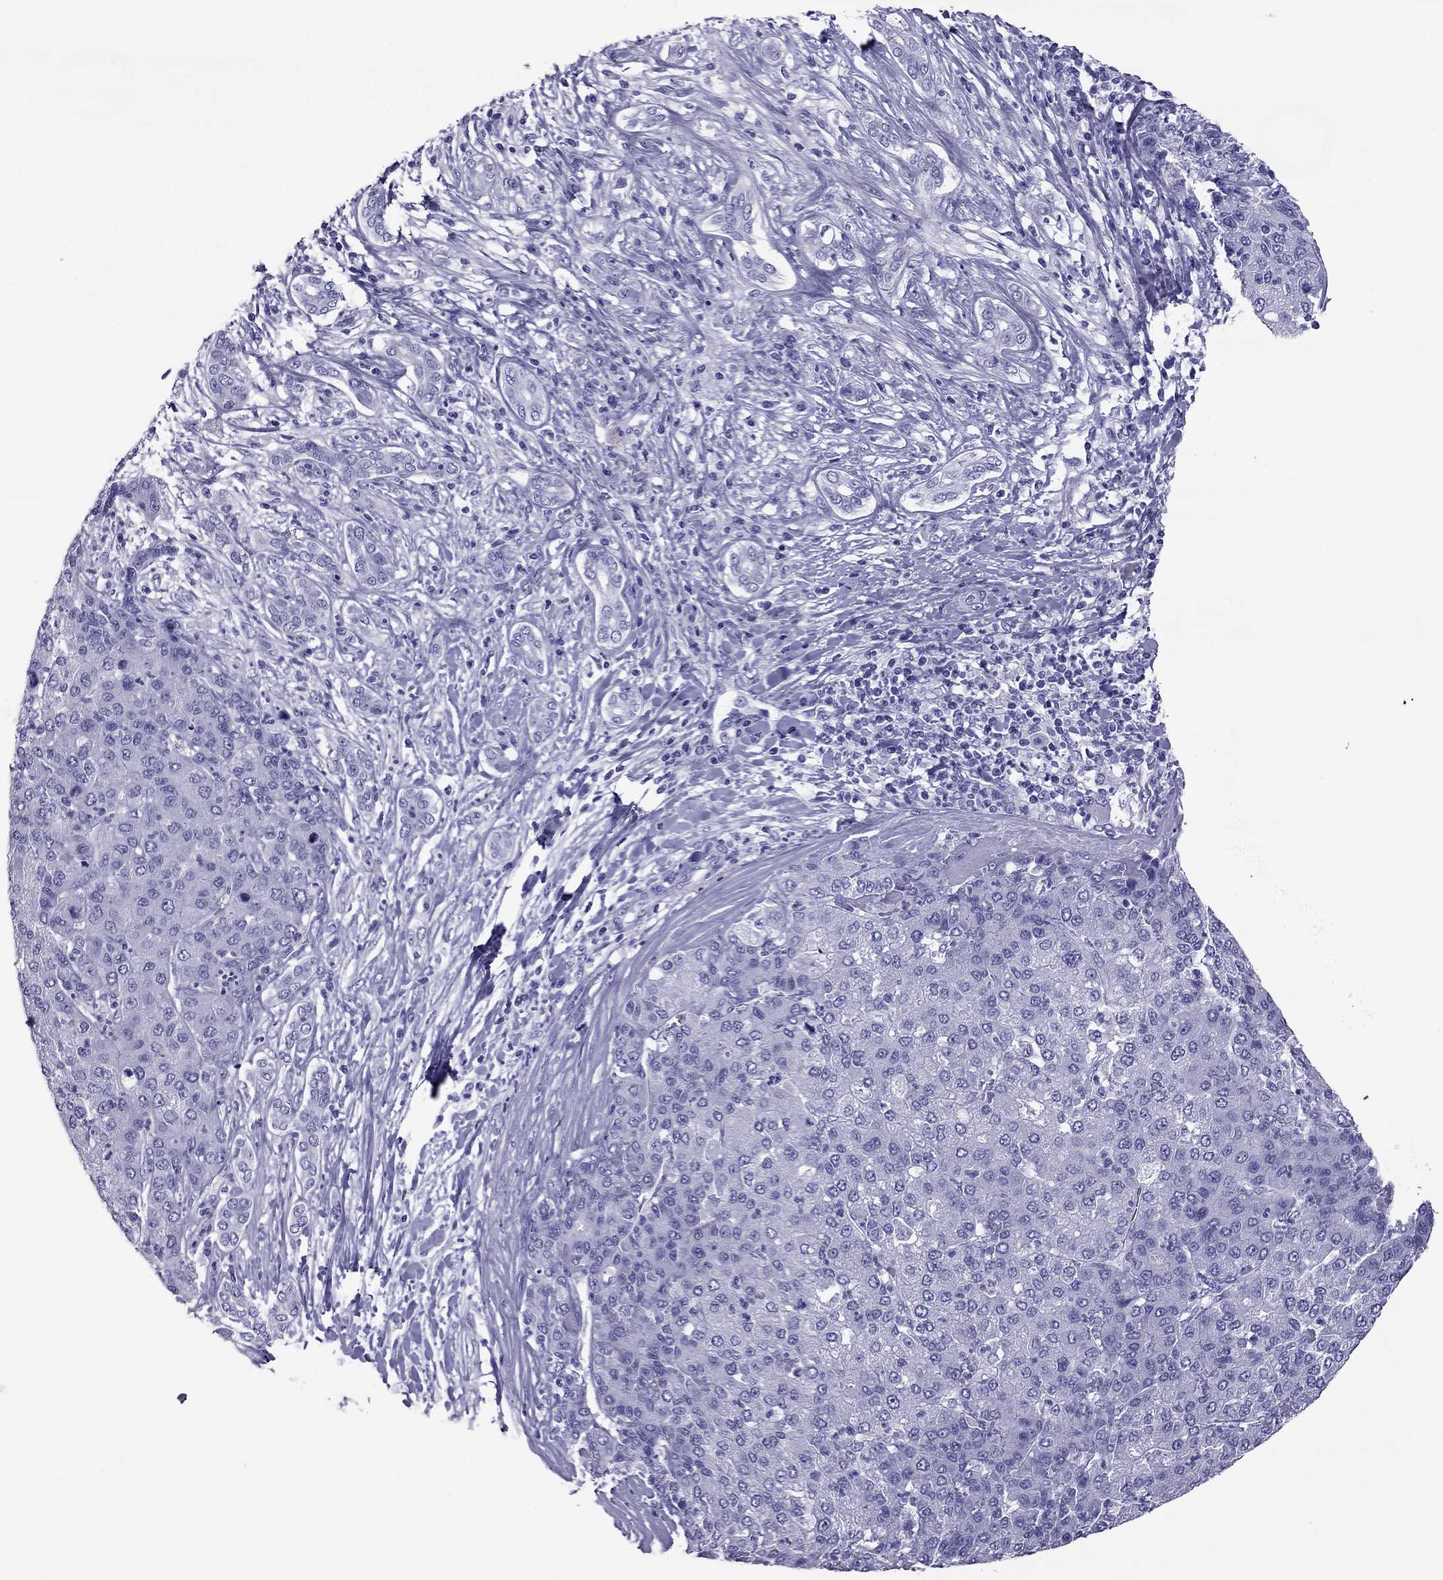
{"staining": {"intensity": "negative", "quantity": "none", "location": "none"}, "tissue": "liver cancer", "cell_type": "Tumor cells", "image_type": "cancer", "snomed": [{"axis": "morphology", "description": "Carcinoma, Hepatocellular, NOS"}, {"axis": "topography", "description": "Liver"}], "caption": "Immunohistochemical staining of human hepatocellular carcinoma (liver) demonstrates no significant expression in tumor cells. Nuclei are stained in blue.", "gene": "PDE6A", "patient": {"sex": "male", "age": 65}}